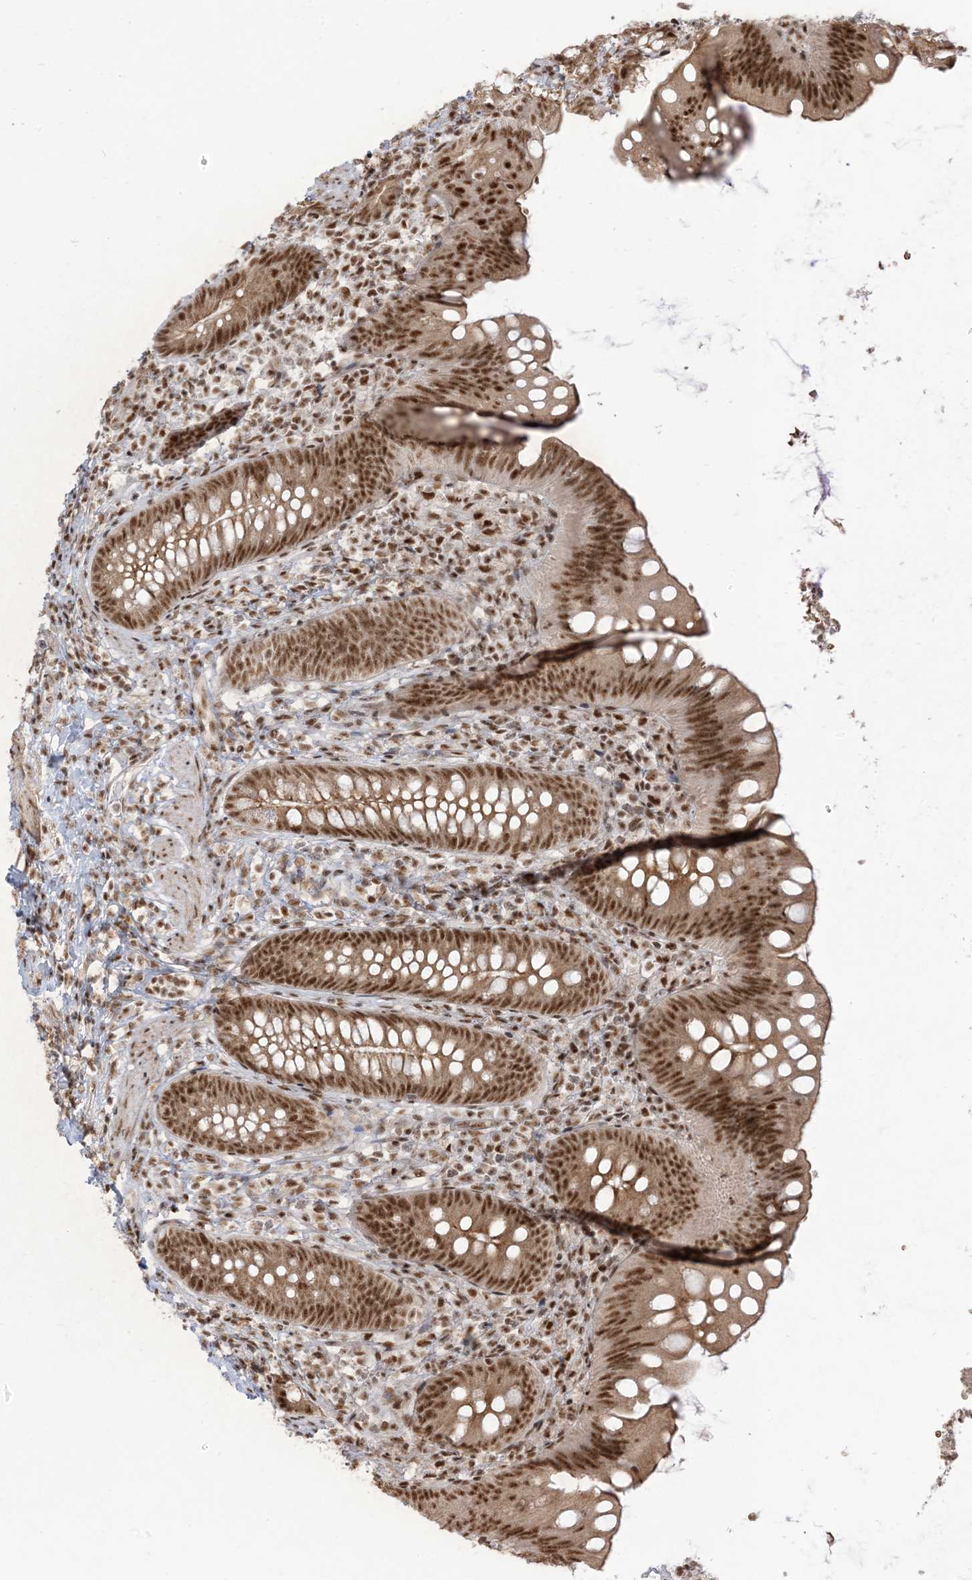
{"staining": {"intensity": "moderate", "quantity": ">75%", "location": "nuclear"}, "tissue": "appendix", "cell_type": "Glandular cells", "image_type": "normal", "snomed": [{"axis": "morphology", "description": "Normal tissue, NOS"}, {"axis": "topography", "description": "Appendix"}], "caption": "Protein expression analysis of normal human appendix reveals moderate nuclear staining in approximately >75% of glandular cells. Using DAB (brown) and hematoxylin (blue) stains, captured at high magnification using brightfield microscopy.", "gene": "ARGLU1", "patient": {"sex": "female", "age": 62}}